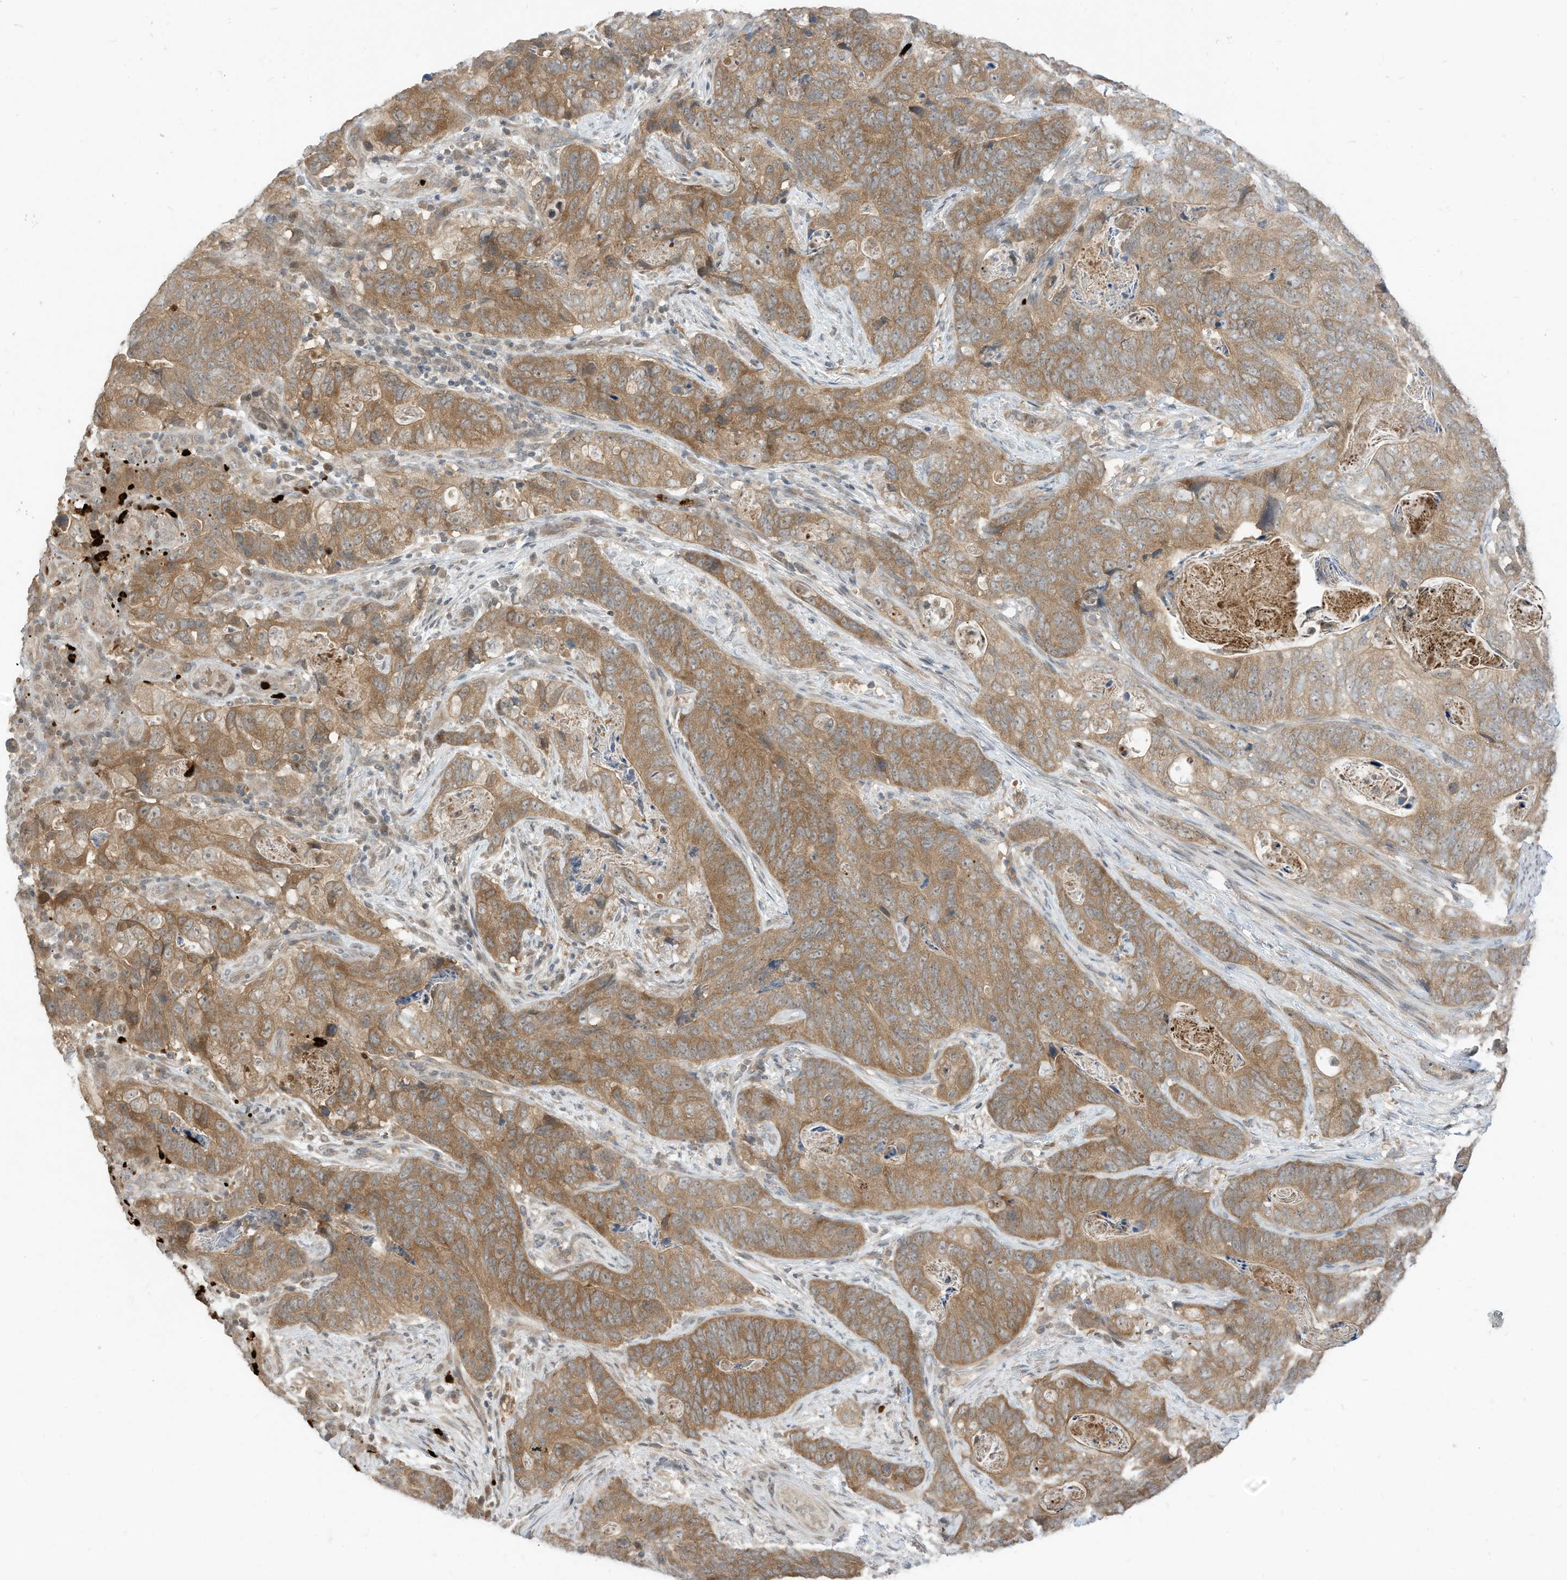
{"staining": {"intensity": "moderate", "quantity": ">75%", "location": "cytoplasmic/membranous"}, "tissue": "stomach cancer", "cell_type": "Tumor cells", "image_type": "cancer", "snomed": [{"axis": "morphology", "description": "Normal tissue, NOS"}, {"axis": "morphology", "description": "Adenocarcinoma, NOS"}, {"axis": "topography", "description": "Stomach"}], "caption": "Protein expression by IHC demonstrates moderate cytoplasmic/membranous expression in approximately >75% of tumor cells in stomach adenocarcinoma.", "gene": "CNKSR1", "patient": {"sex": "female", "age": 89}}